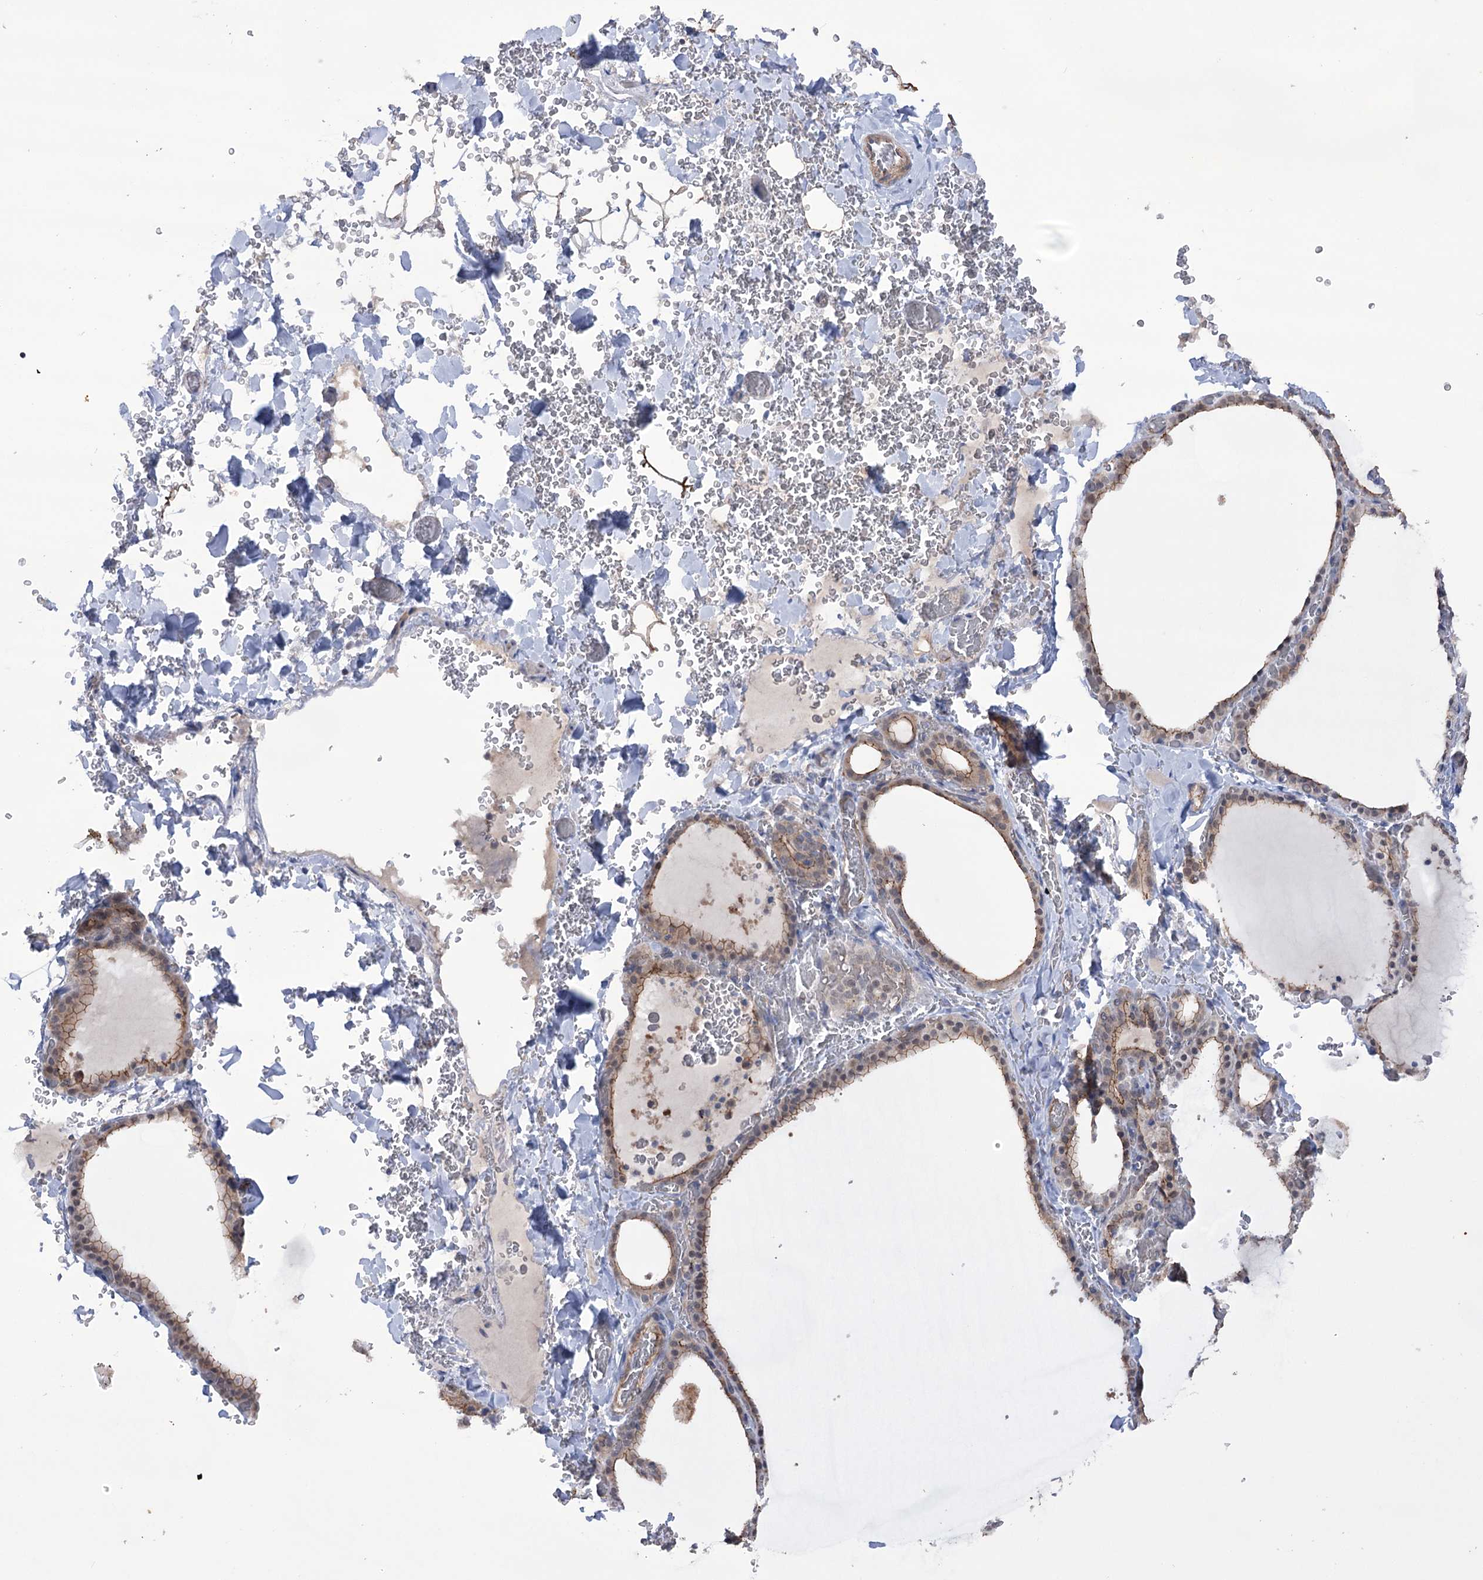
{"staining": {"intensity": "moderate", "quantity": "25%-75%", "location": "cytoplasmic/membranous"}, "tissue": "thyroid gland", "cell_type": "Glandular cells", "image_type": "normal", "snomed": [{"axis": "morphology", "description": "Normal tissue, NOS"}, {"axis": "topography", "description": "Thyroid gland"}], "caption": "Thyroid gland stained with IHC reveals moderate cytoplasmic/membranous positivity in about 25%-75% of glandular cells.", "gene": "TRIM71", "patient": {"sex": "female", "age": 39}}